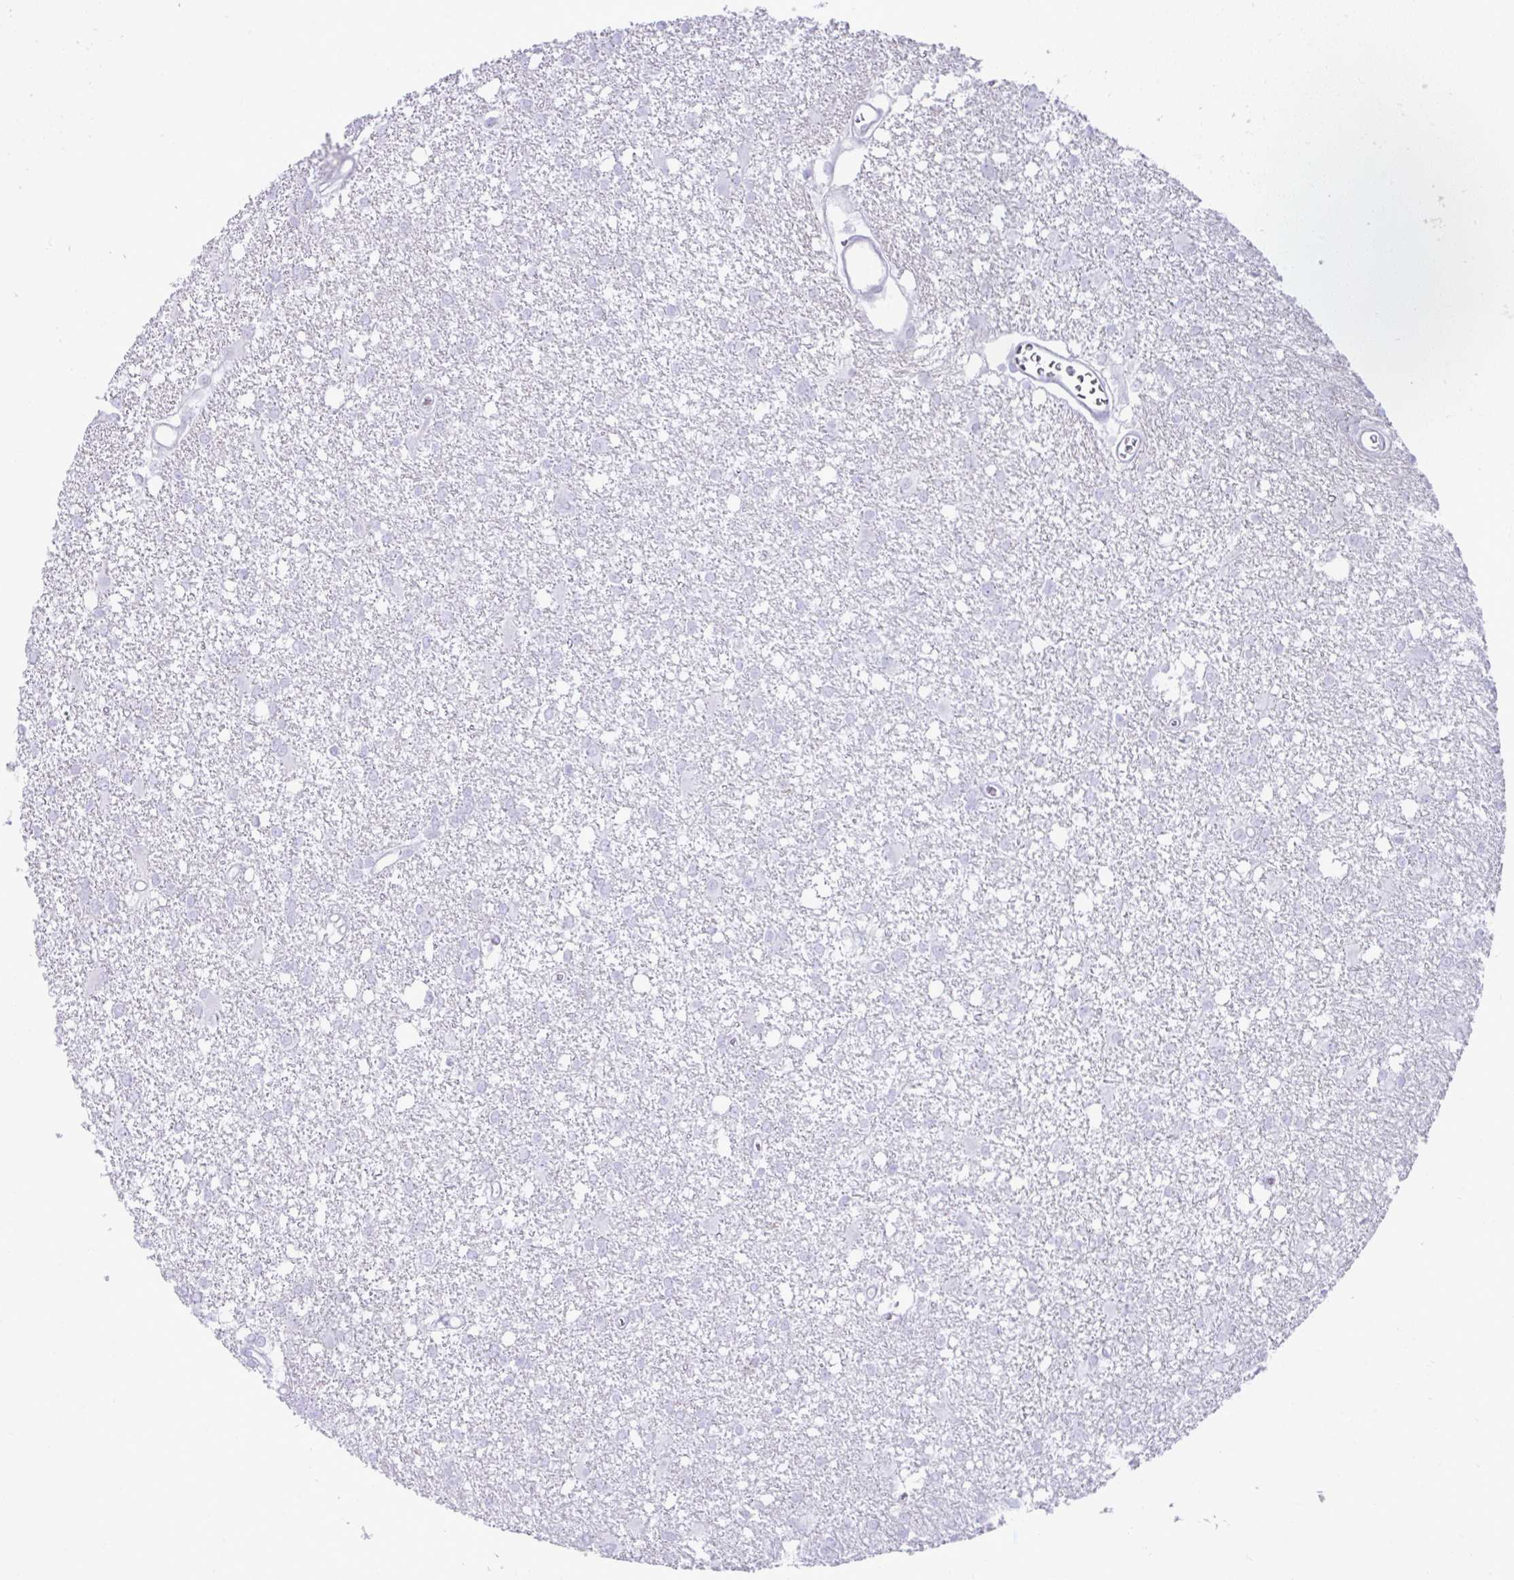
{"staining": {"intensity": "negative", "quantity": "none", "location": "none"}, "tissue": "glioma", "cell_type": "Tumor cells", "image_type": "cancer", "snomed": [{"axis": "morphology", "description": "Glioma, malignant, High grade"}, {"axis": "topography", "description": "Brain"}], "caption": "The micrograph demonstrates no staining of tumor cells in glioma.", "gene": "PSCA", "patient": {"sex": "male", "age": 48}}